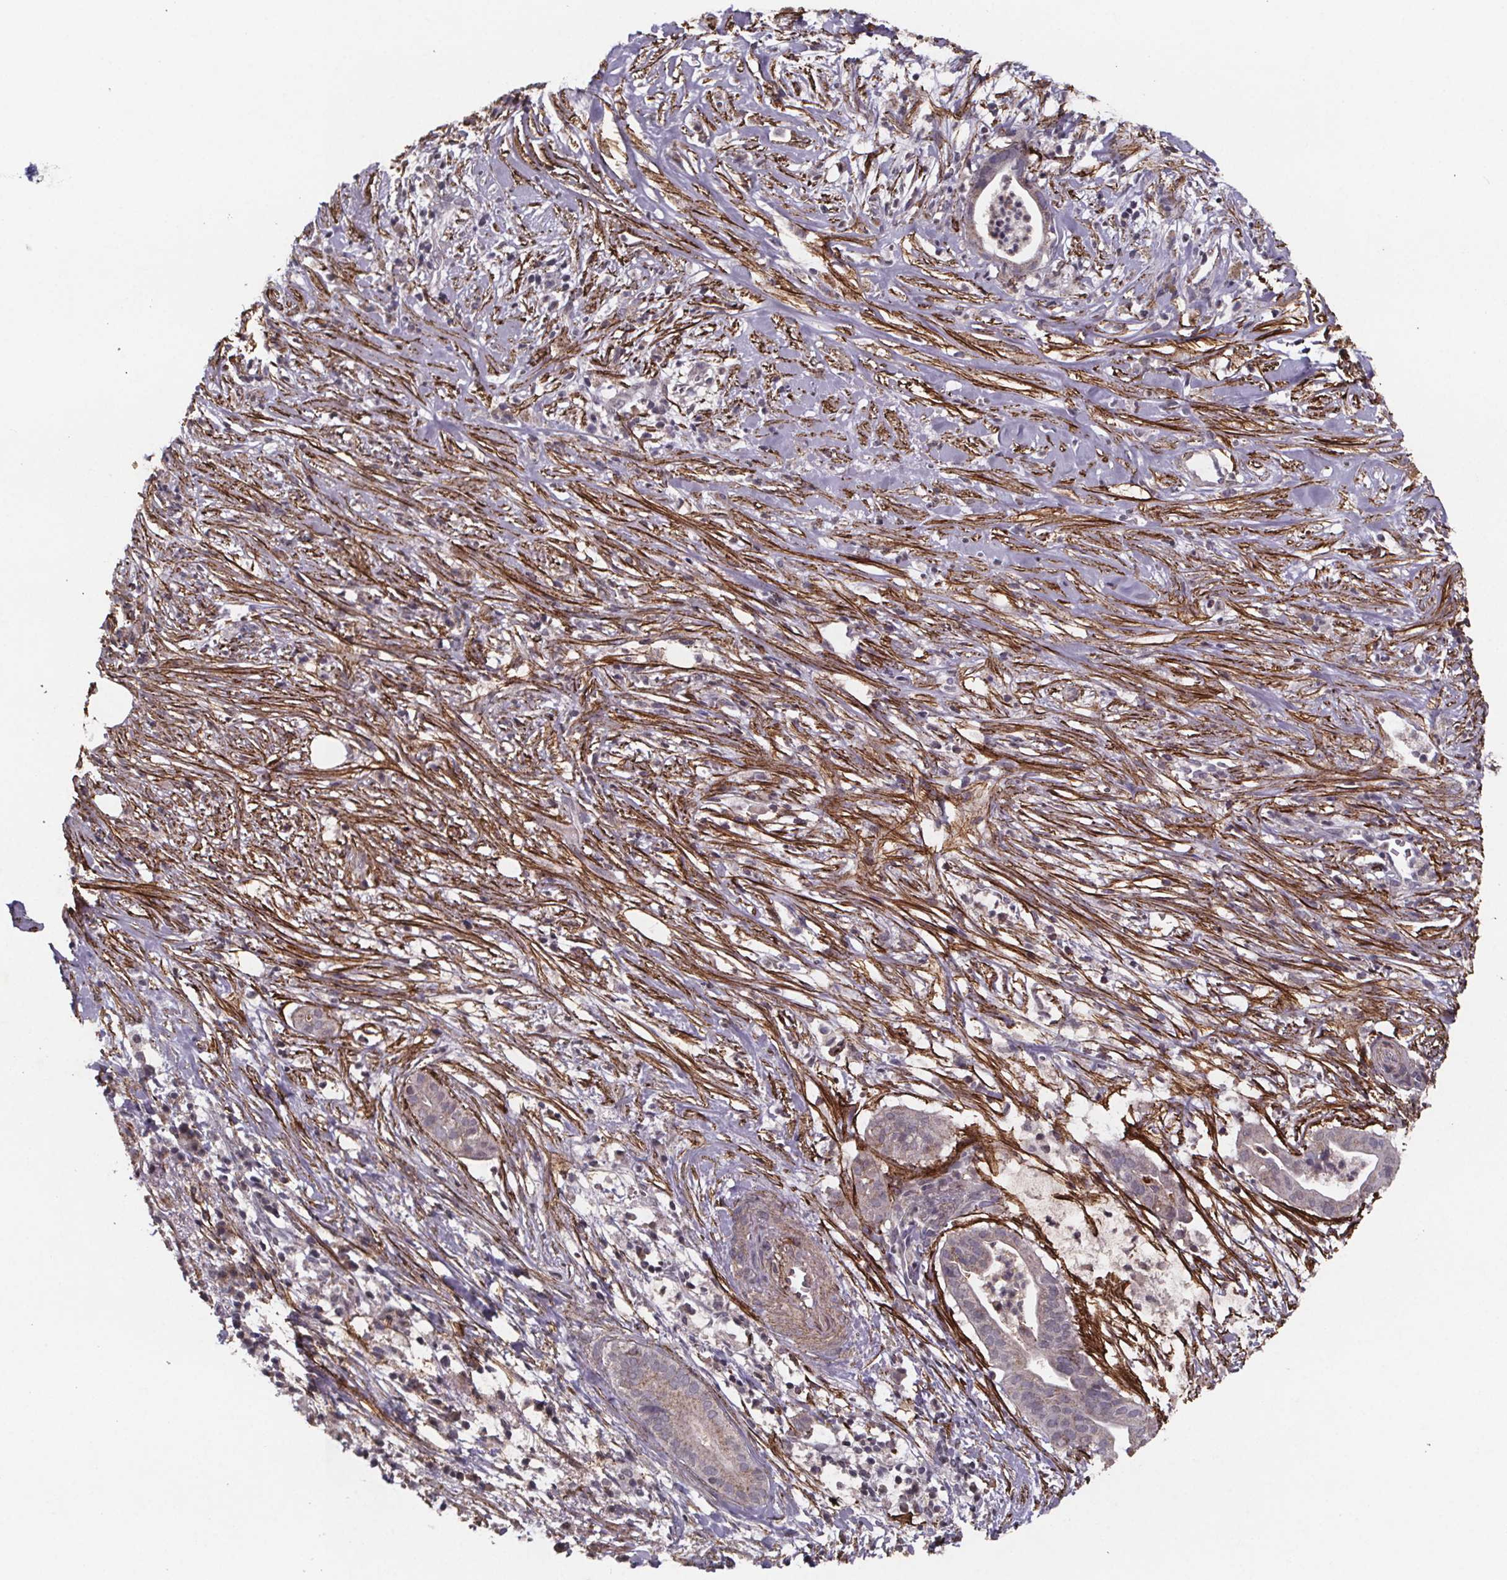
{"staining": {"intensity": "negative", "quantity": "none", "location": "none"}, "tissue": "pancreatic cancer", "cell_type": "Tumor cells", "image_type": "cancer", "snomed": [{"axis": "morphology", "description": "Adenocarcinoma, NOS"}, {"axis": "topography", "description": "Pancreas"}], "caption": "IHC image of human adenocarcinoma (pancreatic) stained for a protein (brown), which shows no positivity in tumor cells.", "gene": "PALLD", "patient": {"sex": "male", "age": 61}}